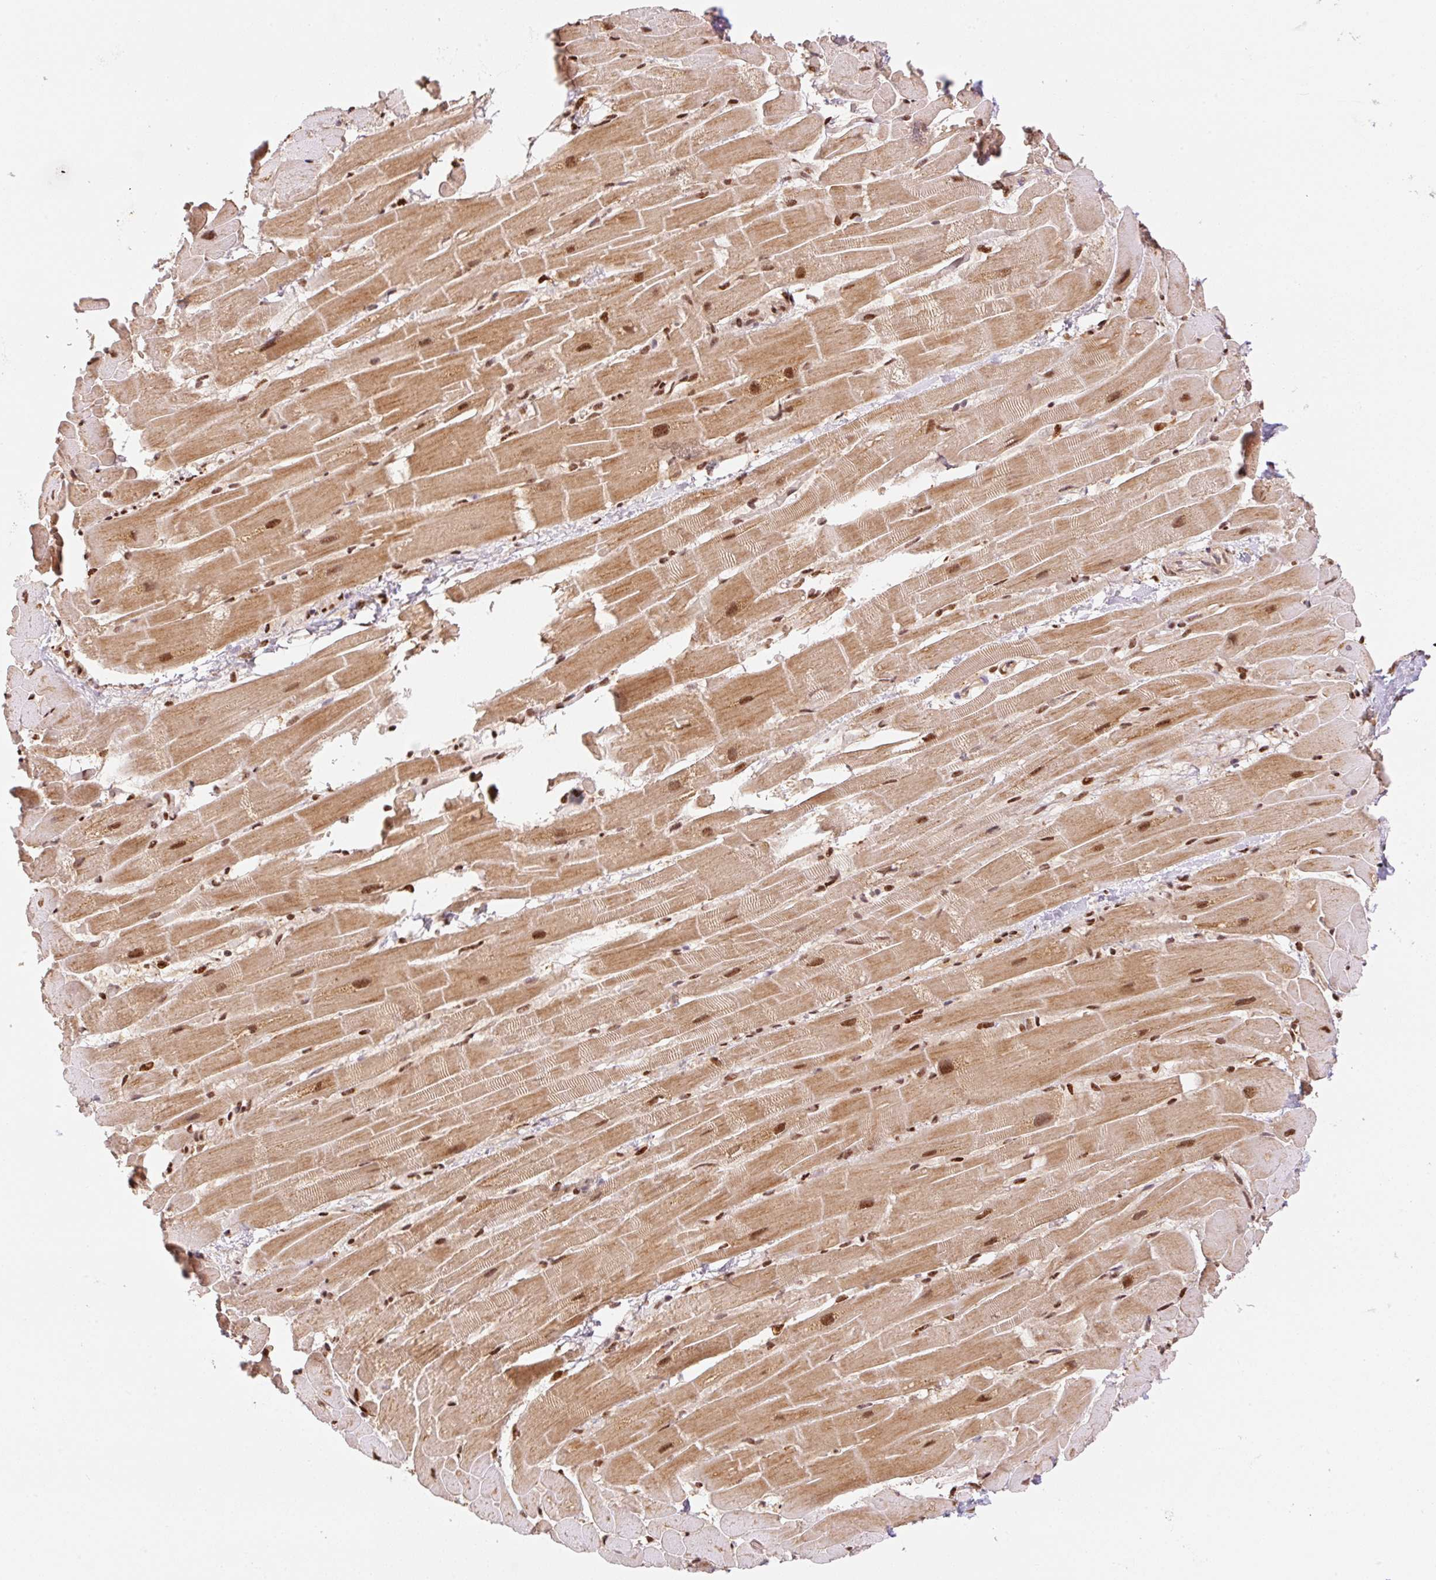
{"staining": {"intensity": "moderate", "quantity": ">75%", "location": "cytoplasmic/membranous,nuclear"}, "tissue": "heart muscle", "cell_type": "Cardiomyocytes", "image_type": "normal", "snomed": [{"axis": "morphology", "description": "Normal tissue, NOS"}, {"axis": "topography", "description": "Heart"}], "caption": "High-power microscopy captured an immunohistochemistry image of benign heart muscle, revealing moderate cytoplasmic/membranous,nuclear positivity in about >75% of cardiomyocytes.", "gene": "INTS8", "patient": {"sex": "male", "age": 37}}